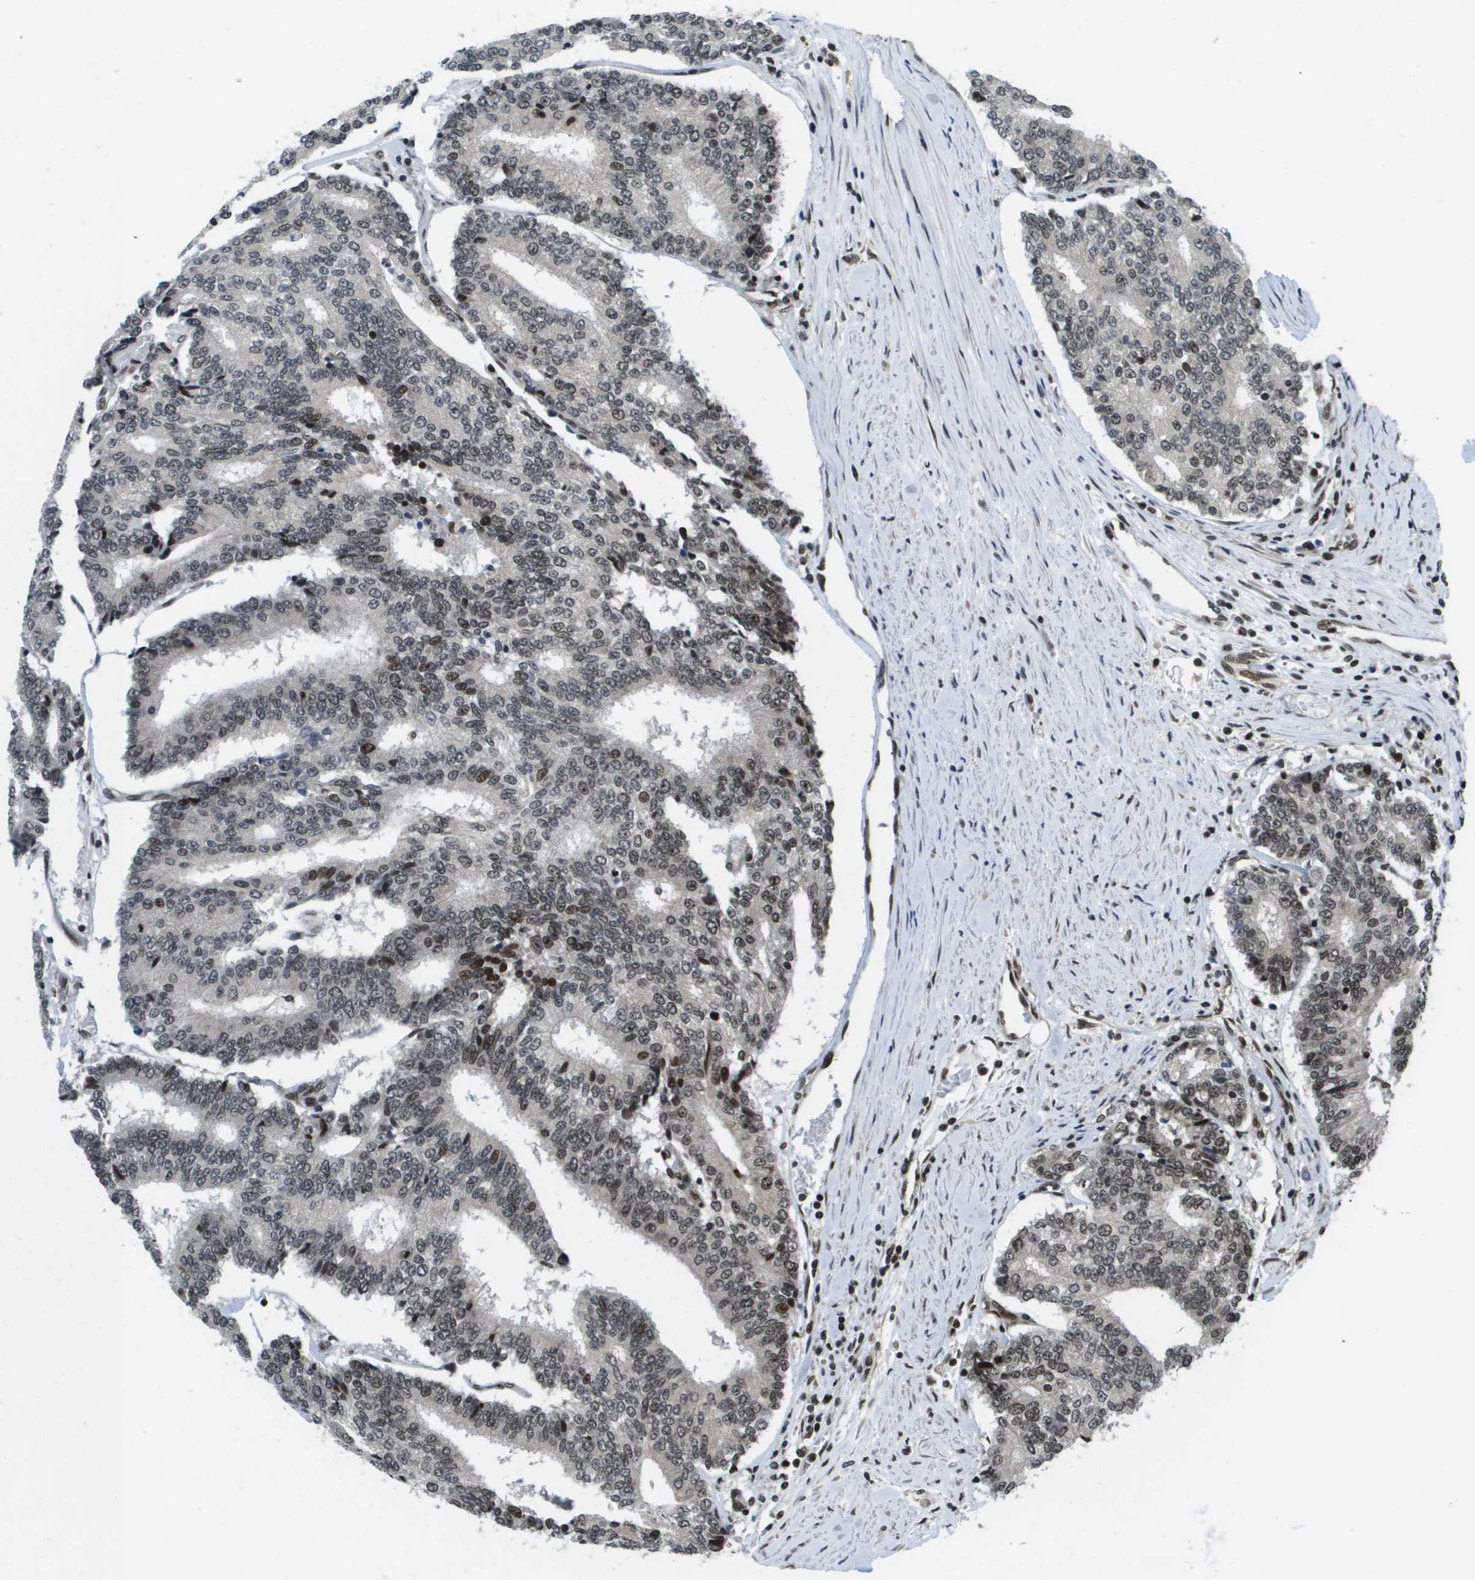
{"staining": {"intensity": "moderate", "quantity": "25%-75%", "location": "nuclear"}, "tissue": "prostate cancer", "cell_type": "Tumor cells", "image_type": "cancer", "snomed": [{"axis": "morphology", "description": "Normal tissue, NOS"}, {"axis": "morphology", "description": "Adenocarcinoma, High grade"}, {"axis": "topography", "description": "Prostate"}, {"axis": "topography", "description": "Seminal veicle"}], "caption": "Immunohistochemistry (IHC) (DAB) staining of prostate high-grade adenocarcinoma displays moderate nuclear protein expression in about 25%-75% of tumor cells.", "gene": "RECQL4", "patient": {"sex": "male", "age": 55}}